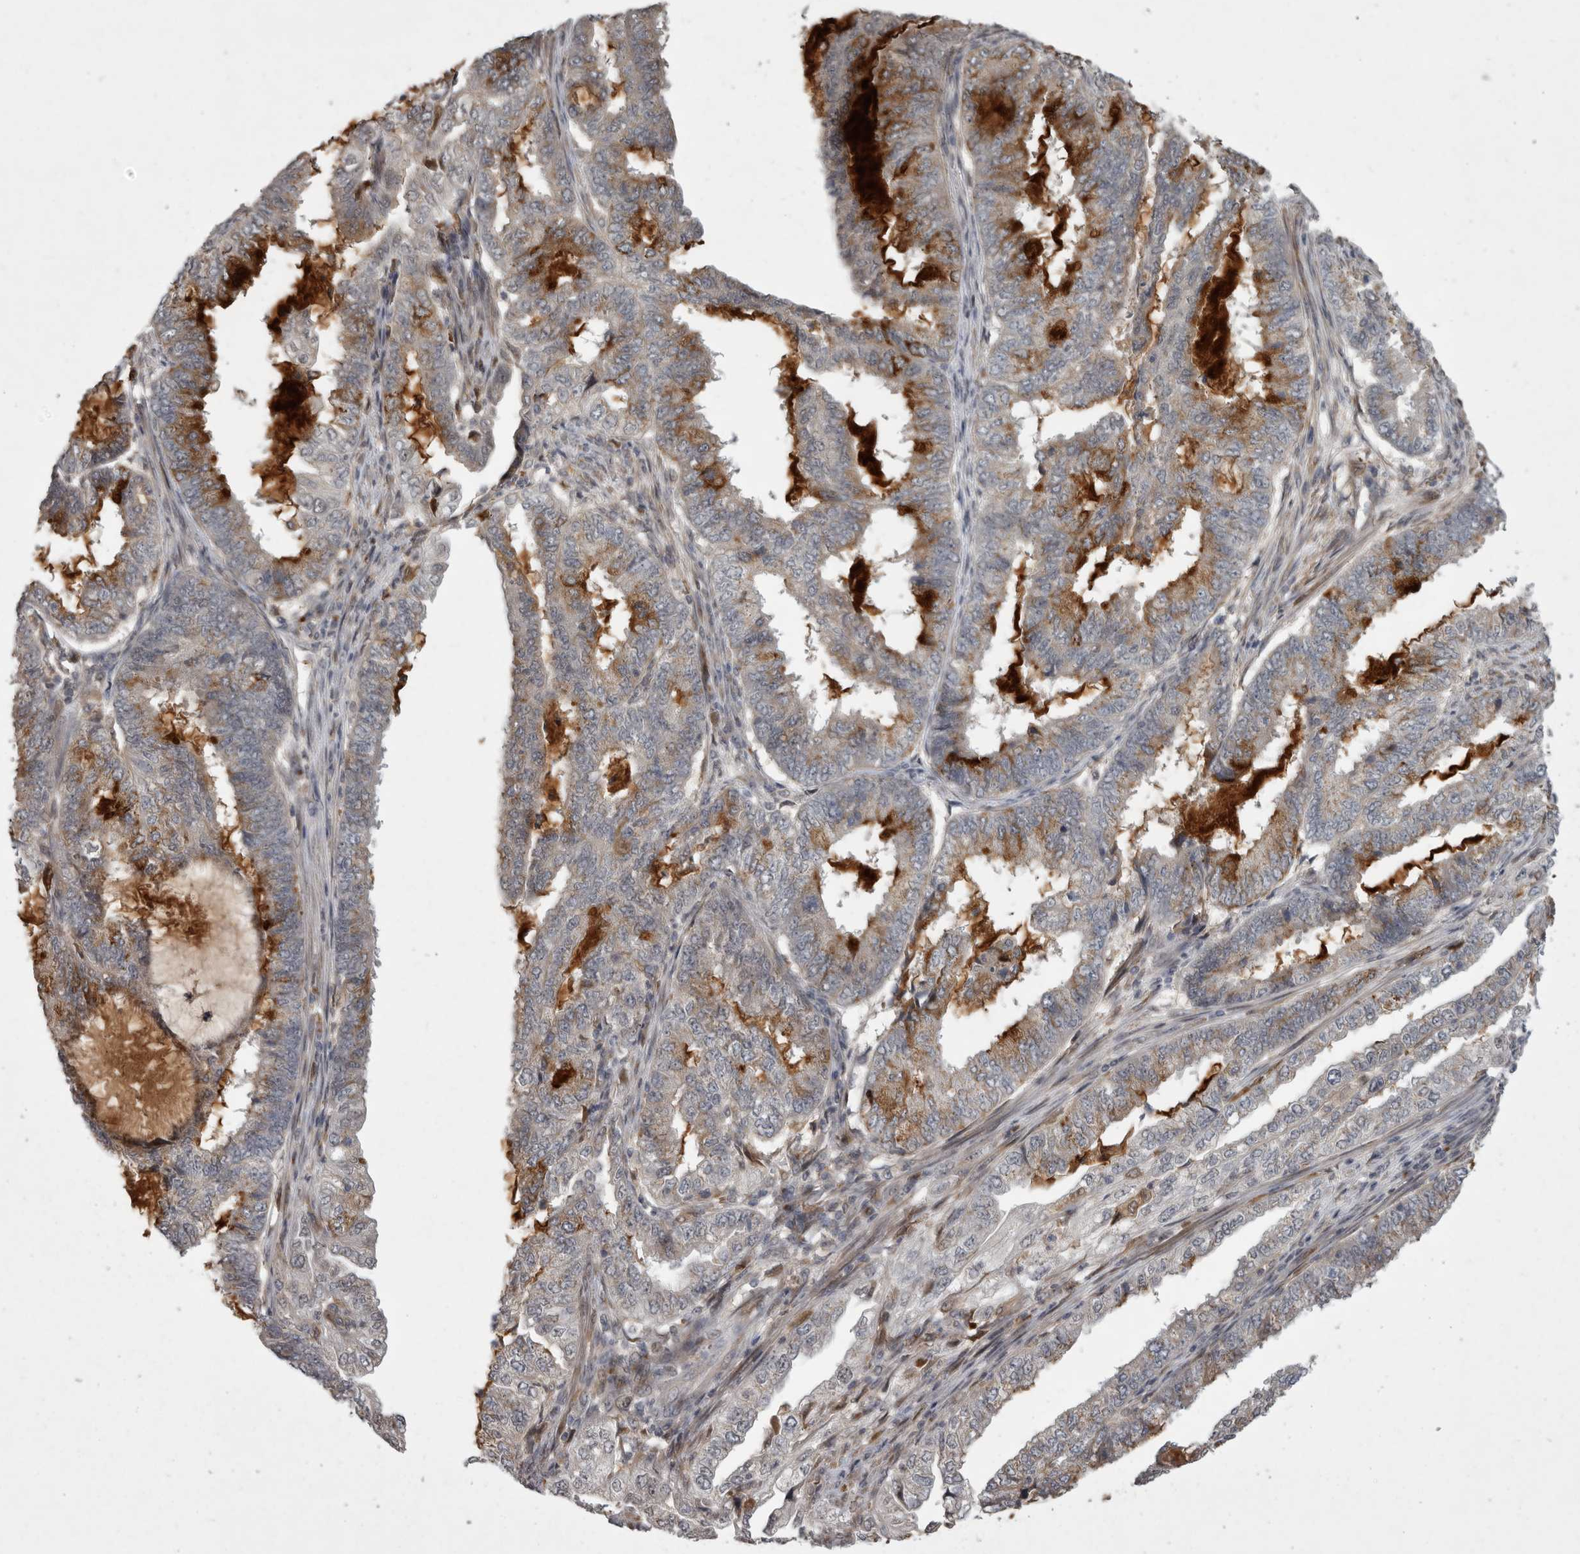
{"staining": {"intensity": "moderate", "quantity": "<25%", "location": "cytoplasmic/membranous"}, "tissue": "endometrial cancer", "cell_type": "Tumor cells", "image_type": "cancer", "snomed": [{"axis": "morphology", "description": "Adenocarcinoma, NOS"}, {"axis": "topography", "description": "Endometrium"}], "caption": "IHC micrograph of neoplastic tissue: human endometrial cancer (adenocarcinoma) stained using IHC reveals low levels of moderate protein expression localized specifically in the cytoplasmic/membranous of tumor cells, appearing as a cytoplasmic/membranous brown color.", "gene": "MAN2A1", "patient": {"sex": "female", "age": 51}}